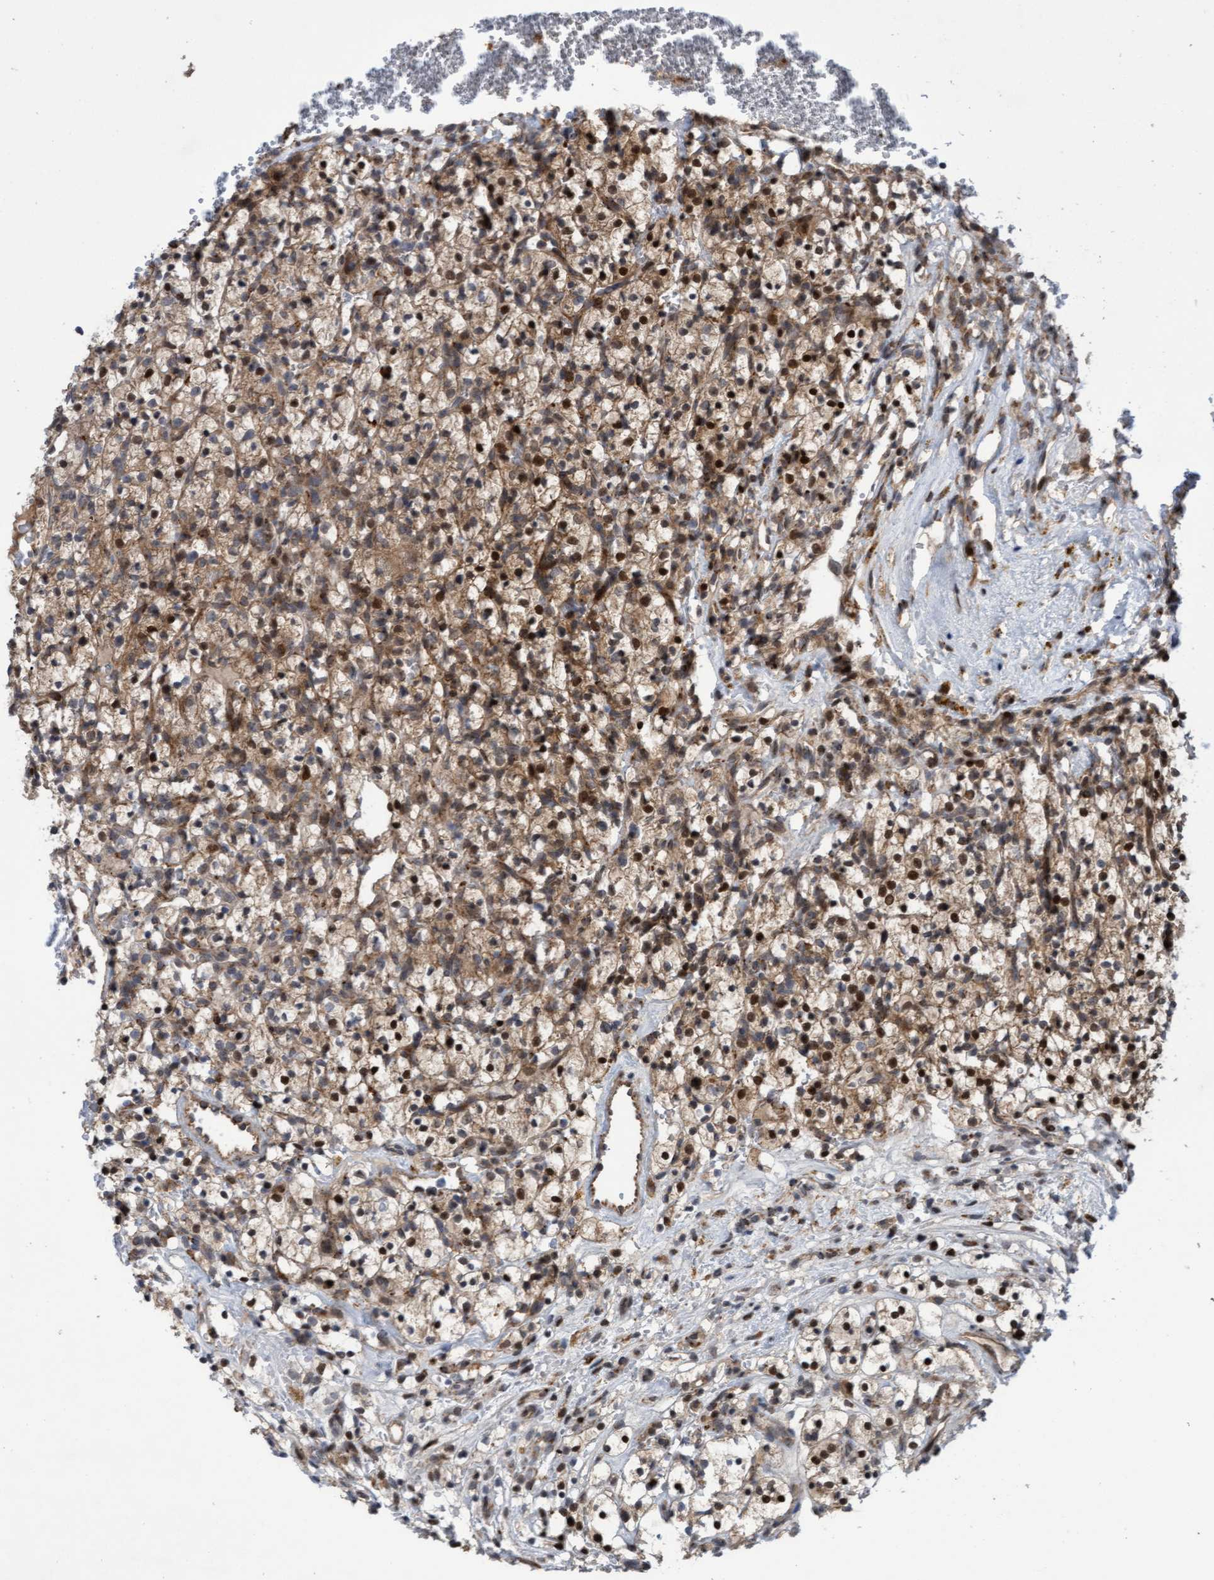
{"staining": {"intensity": "moderate", "quantity": ">75%", "location": "cytoplasmic/membranous"}, "tissue": "renal cancer", "cell_type": "Tumor cells", "image_type": "cancer", "snomed": [{"axis": "morphology", "description": "Adenocarcinoma, NOS"}, {"axis": "topography", "description": "Kidney"}], "caption": "Immunohistochemical staining of renal cancer (adenocarcinoma) demonstrates medium levels of moderate cytoplasmic/membranous protein expression in approximately >75% of tumor cells.", "gene": "TANC2", "patient": {"sex": "female", "age": 57}}